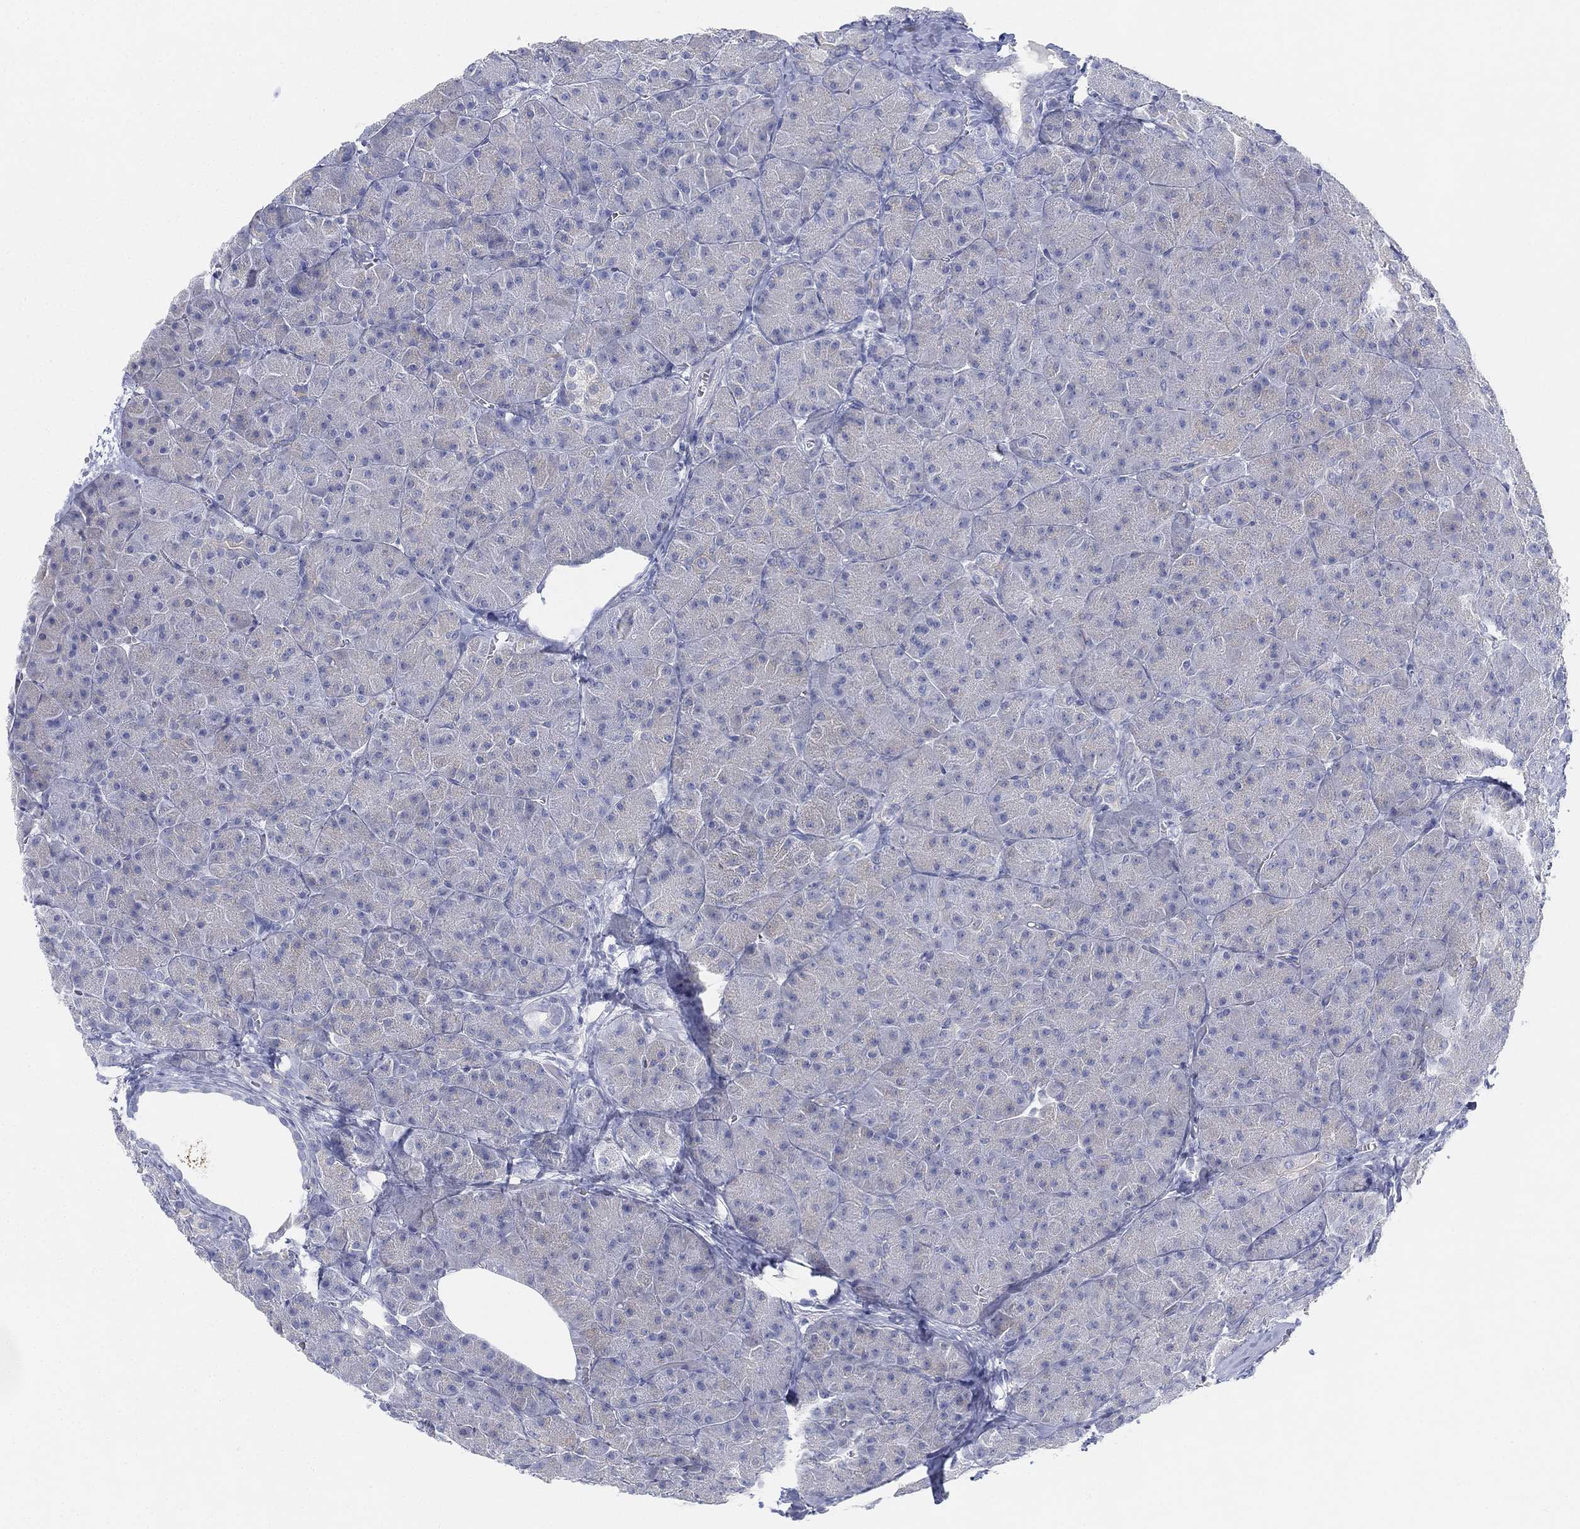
{"staining": {"intensity": "negative", "quantity": "none", "location": "none"}, "tissue": "pancreas", "cell_type": "Exocrine glandular cells", "image_type": "normal", "snomed": [{"axis": "morphology", "description": "Normal tissue, NOS"}, {"axis": "topography", "description": "Pancreas"}], "caption": "High power microscopy micrograph of an IHC histopathology image of benign pancreas, revealing no significant positivity in exocrine glandular cells.", "gene": "GCNA", "patient": {"sex": "male", "age": 61}}